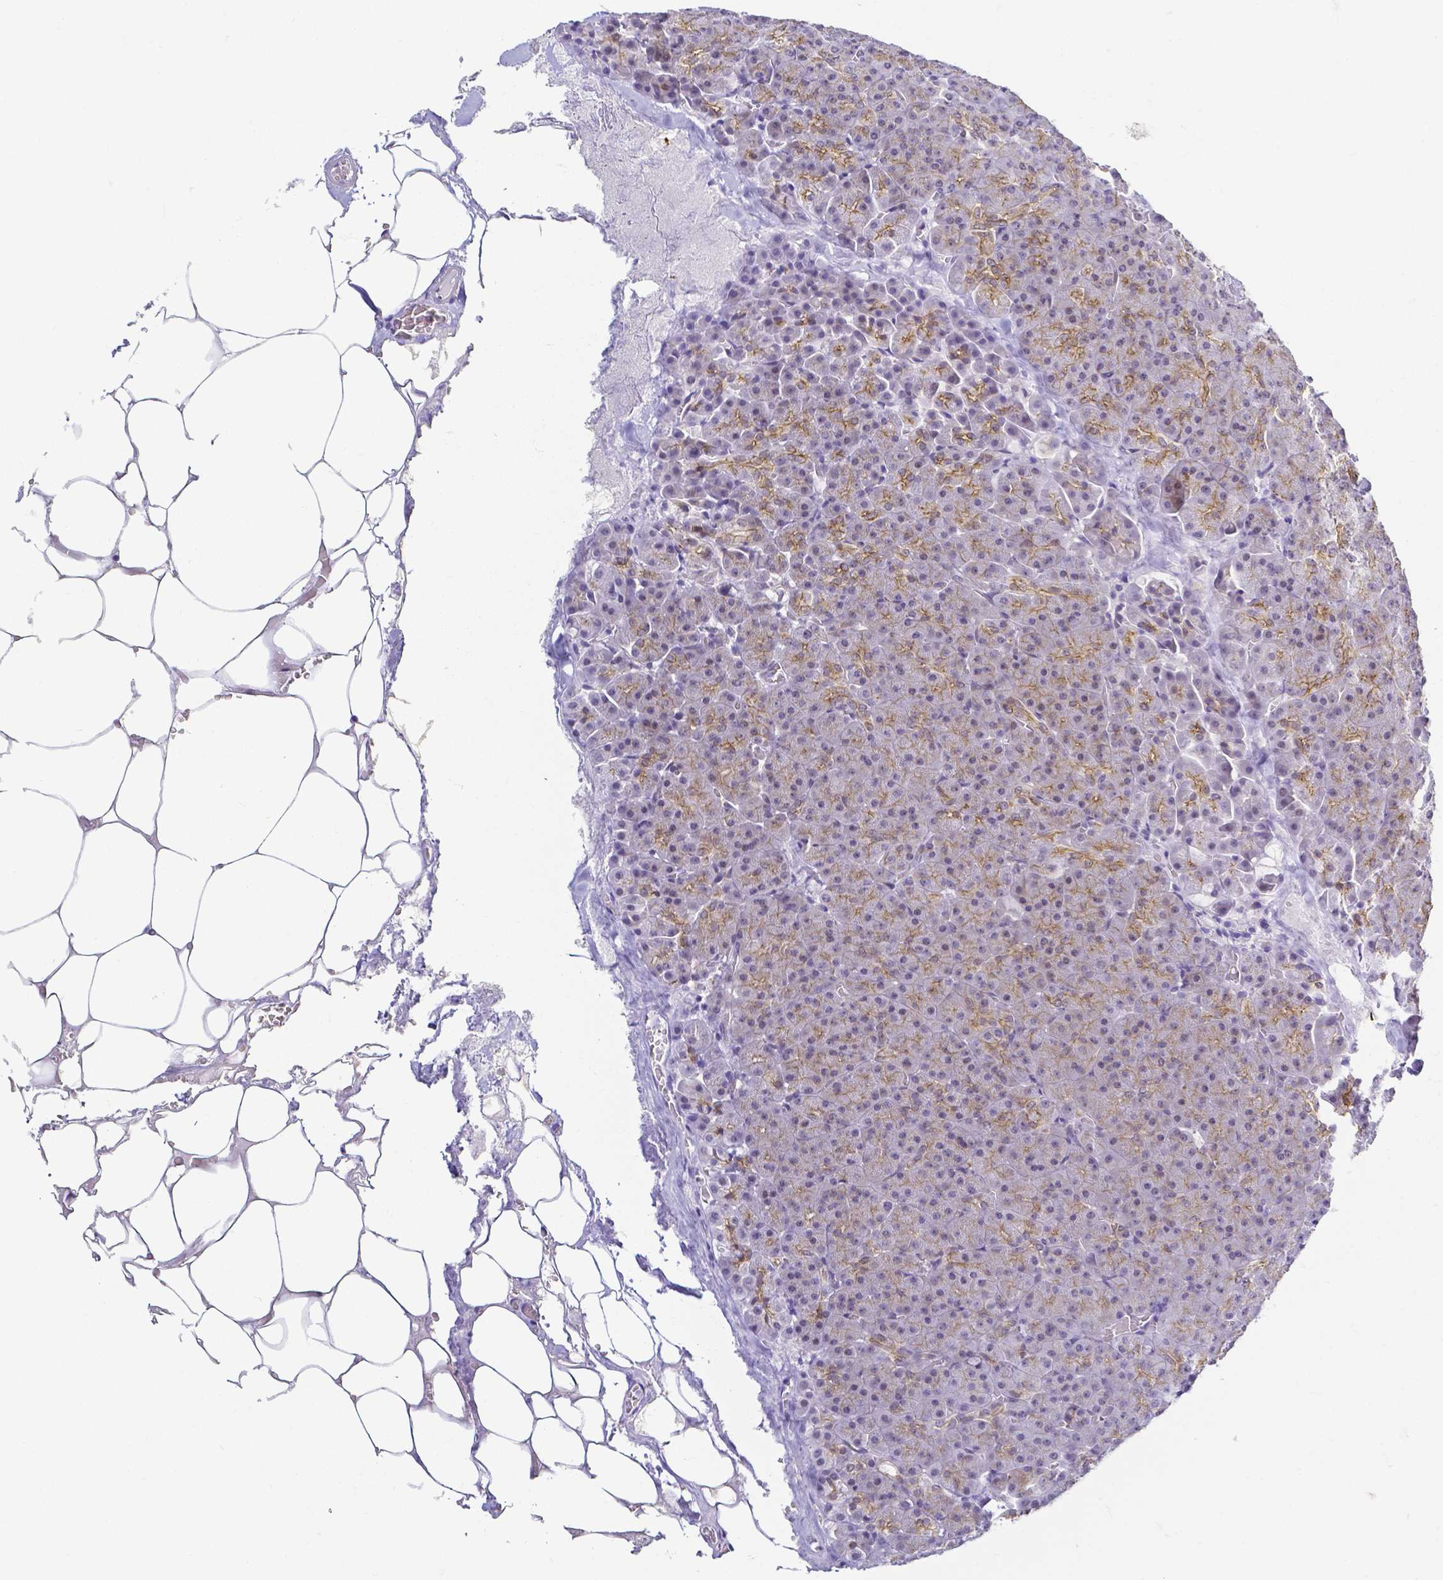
{"staining": {"intensity": "moderate", "quantity": "25%-75%", "location": "cytoplasmic/membranous"}, "tissue": "pancreas", "cell_type": "Exocrine glandular cells", "image_type": "normal", "snomed": [{"axis": "morphology", "description": "Normal tissue, NOS"}, {"axis": "topography", "description": "Pancreas"}], "caption": "A high-resolution histopathology image shows immunohistochemistry (IHC) staining of unremarkable pancreas, which demonstrates moderate cytoplasmic/membranous positivity in about 25%-75% of exocrine glandular cells. Immunohistochemistry stains the protein of interest in brown and the nuclei are stained blue.", "gene": "FAM83G", "patient": {"sex": "female", "age": 74}}